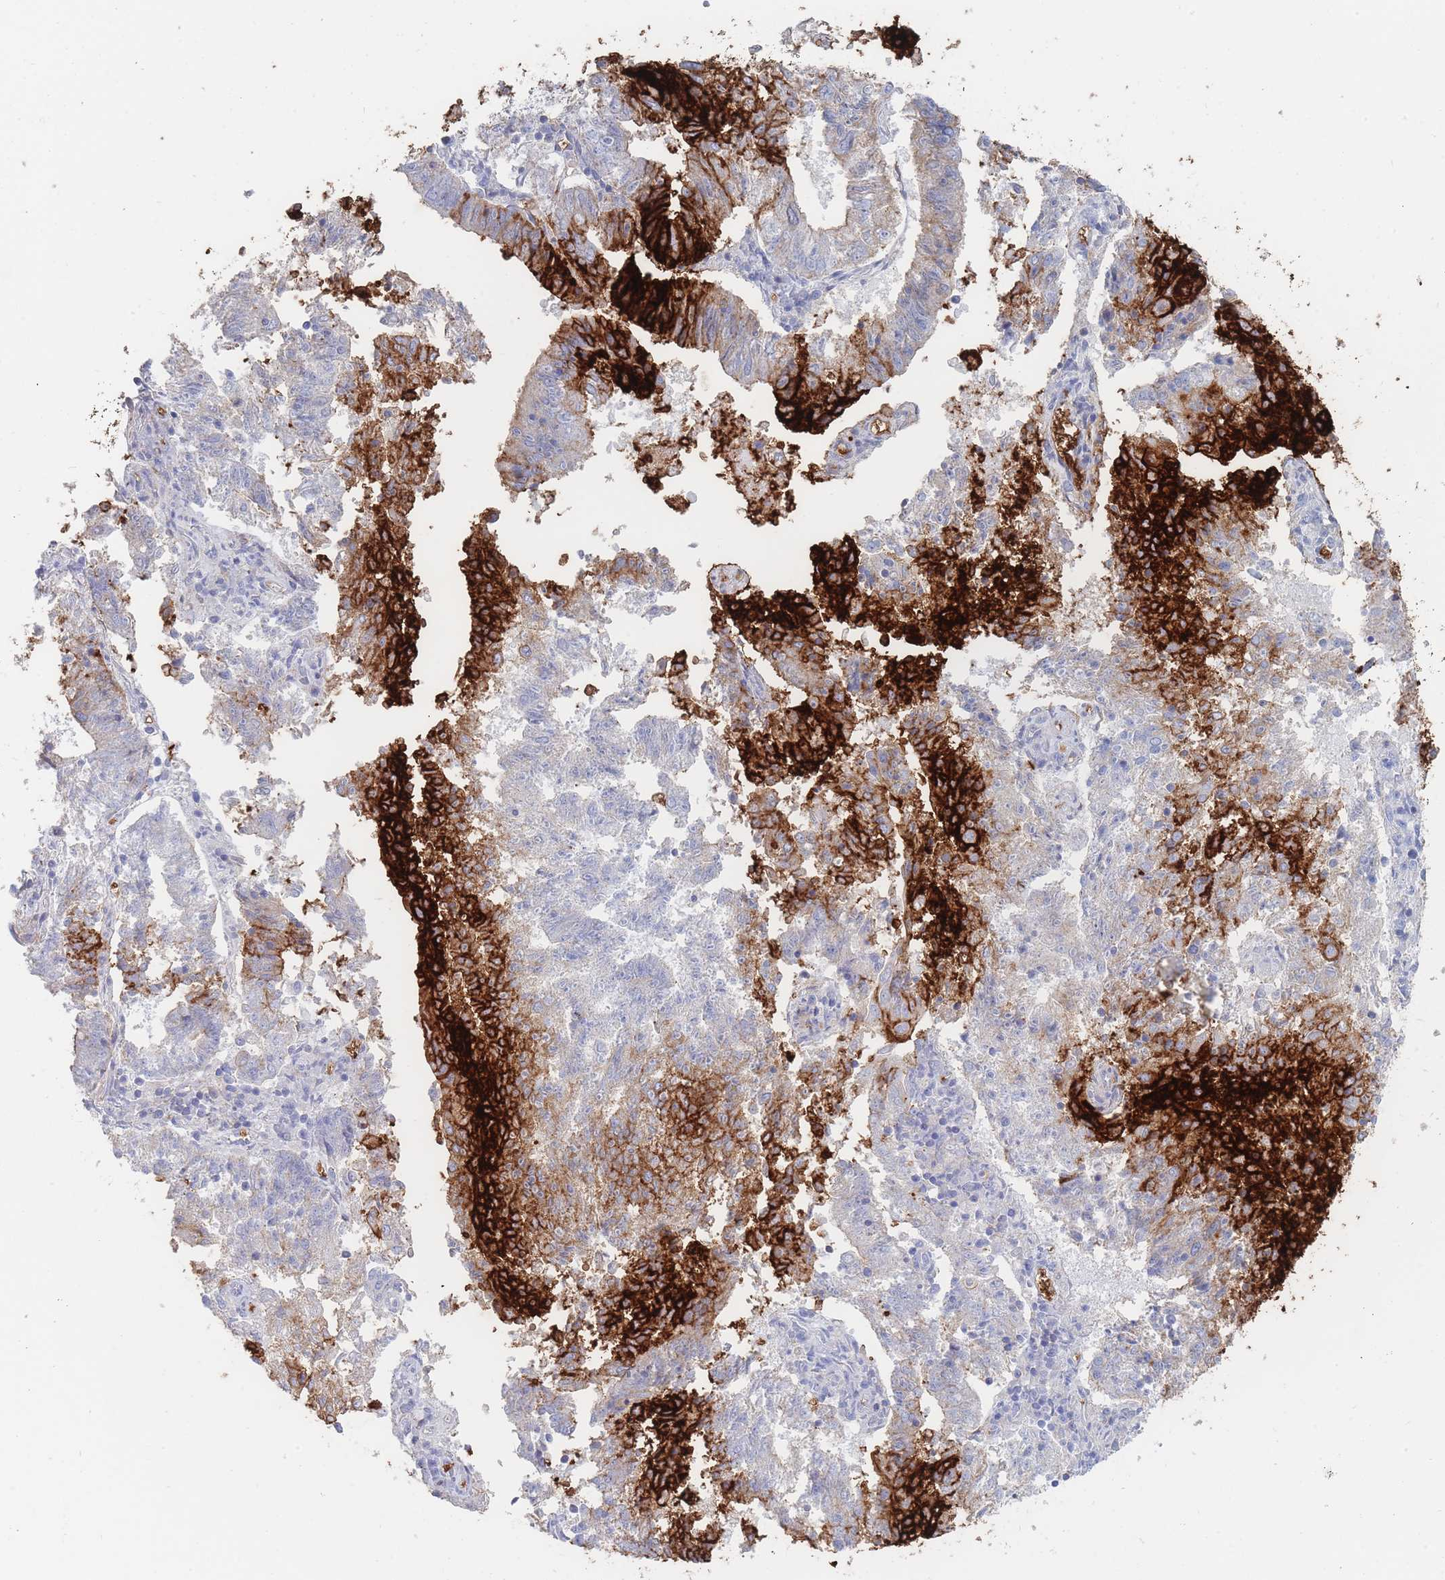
{"staining": {"intensity": "strong", "quantity": "25%-75%", "location": "cytoplasmic/membranous"}, "tissue": "endometrial cancer", "cell_type": "Tumor cells", "image_type": "cancer", "snomed": [{"axis": "morphology", "description": "Adenocarcinoma, NOS"}, {"axis": "topography", "description": "Endometrium"}], "caption": "Brown immunohistochemical staining in human adenocarcinoma (endometrial) displays strong cytoplasmic/membranous expression in approximately 25%-75% of tumor cells. Using DAB (brown) and hematoxylin (blue) stains, captured at high magnification using brightfield microscopy.", "gene": "SLC2A1", "patient": {"sex": "female", "age": 82}}